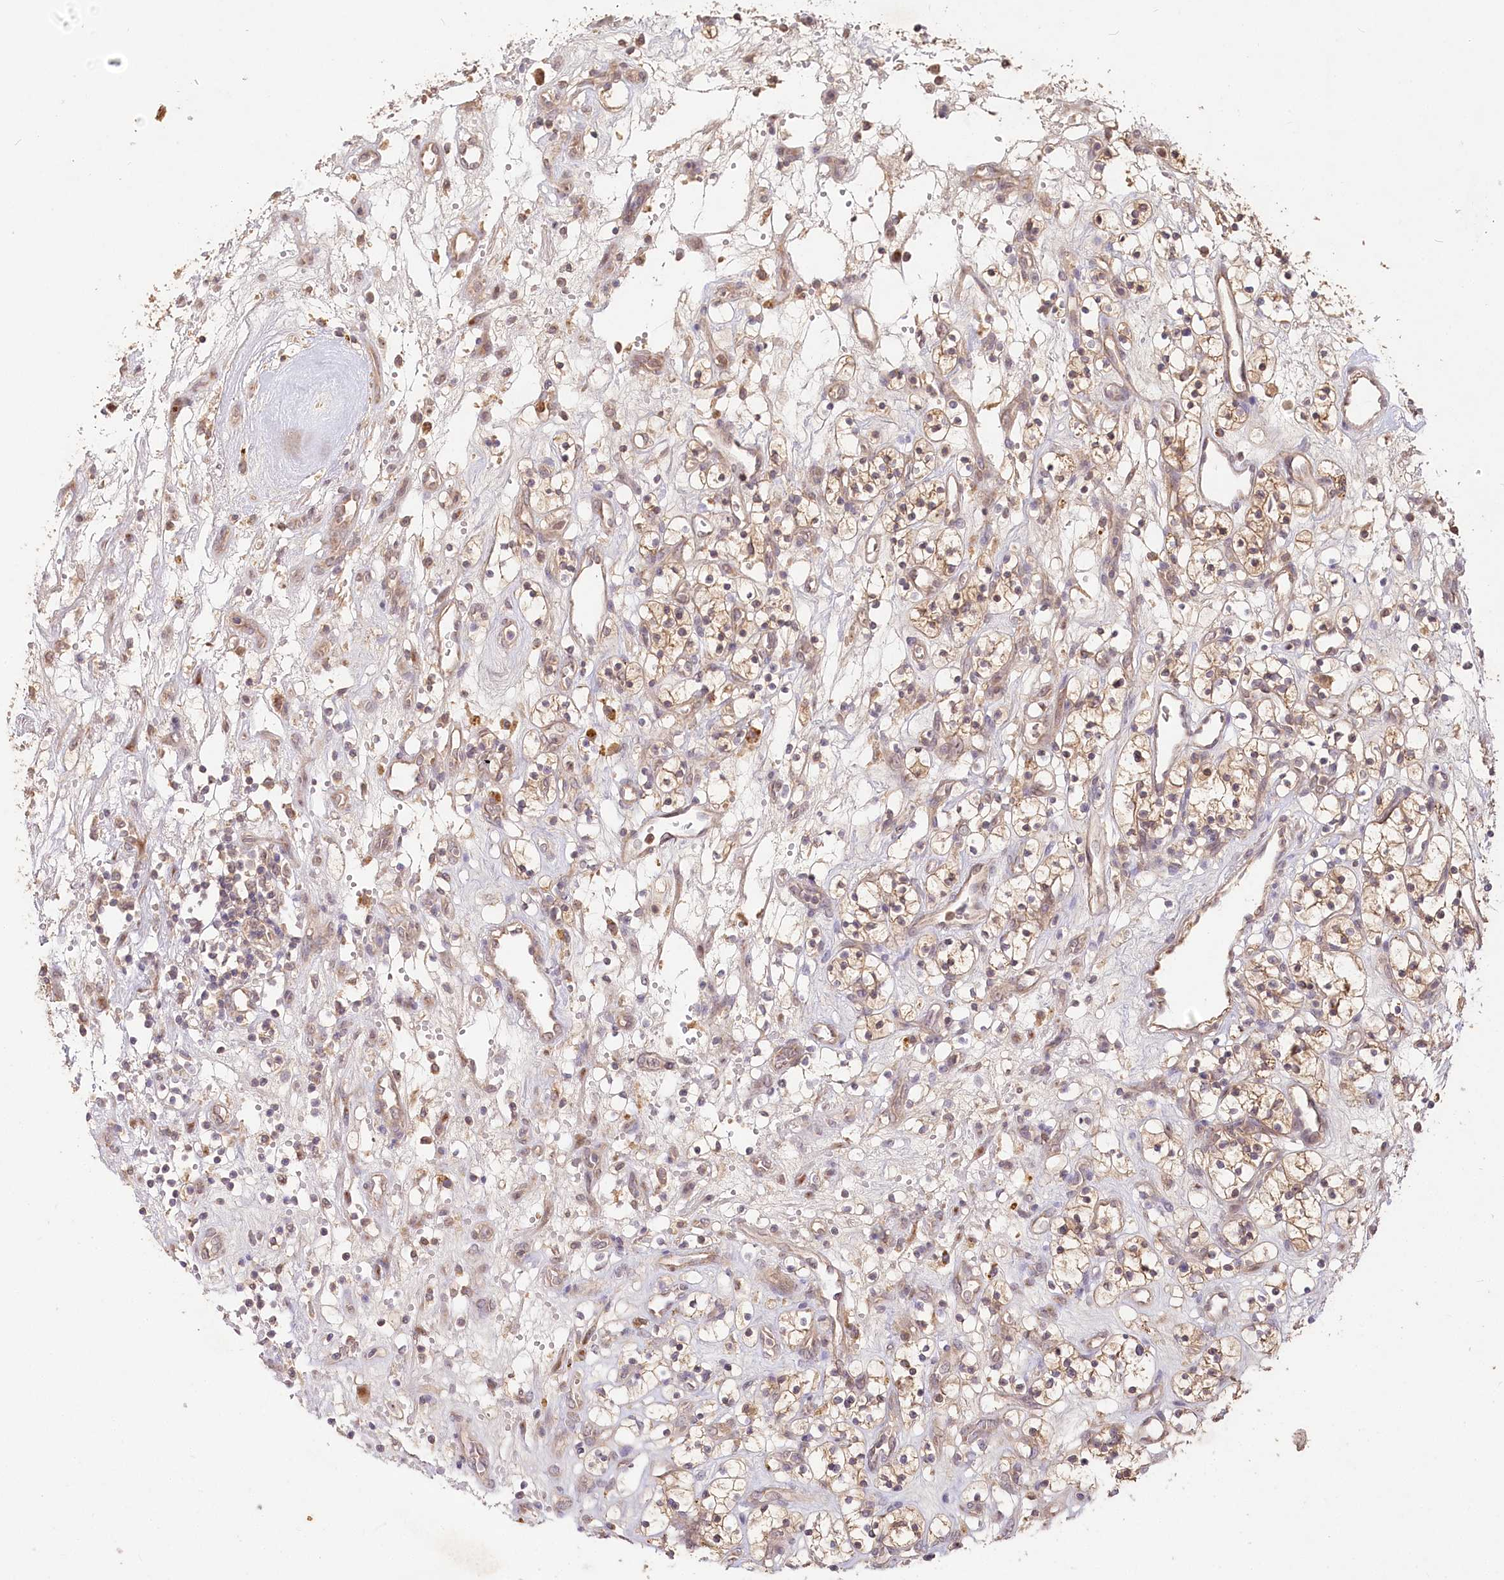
{"staining": {"intensity": "moderate", "quantity": ">75%", "location": "cytoplasmic/membranous"}, "tissue": "renal cancer", "cell_type": "Tumor cells", "image_type": "cancer", "snomed": [{"axis": "morphology", "description": "Adenocarcinoma, NOS"}, {"axis": "topography", "description": "Kidney"}], "caption": "Adenocarcinoma (renal) tissue shows moderate cytoplasmic/membranous staining in about >75% of tumor cells, visualized by immunohistochemistry.", "gene": "IRAK1BP1", "patient": {"sex": "female", "age": 57}}